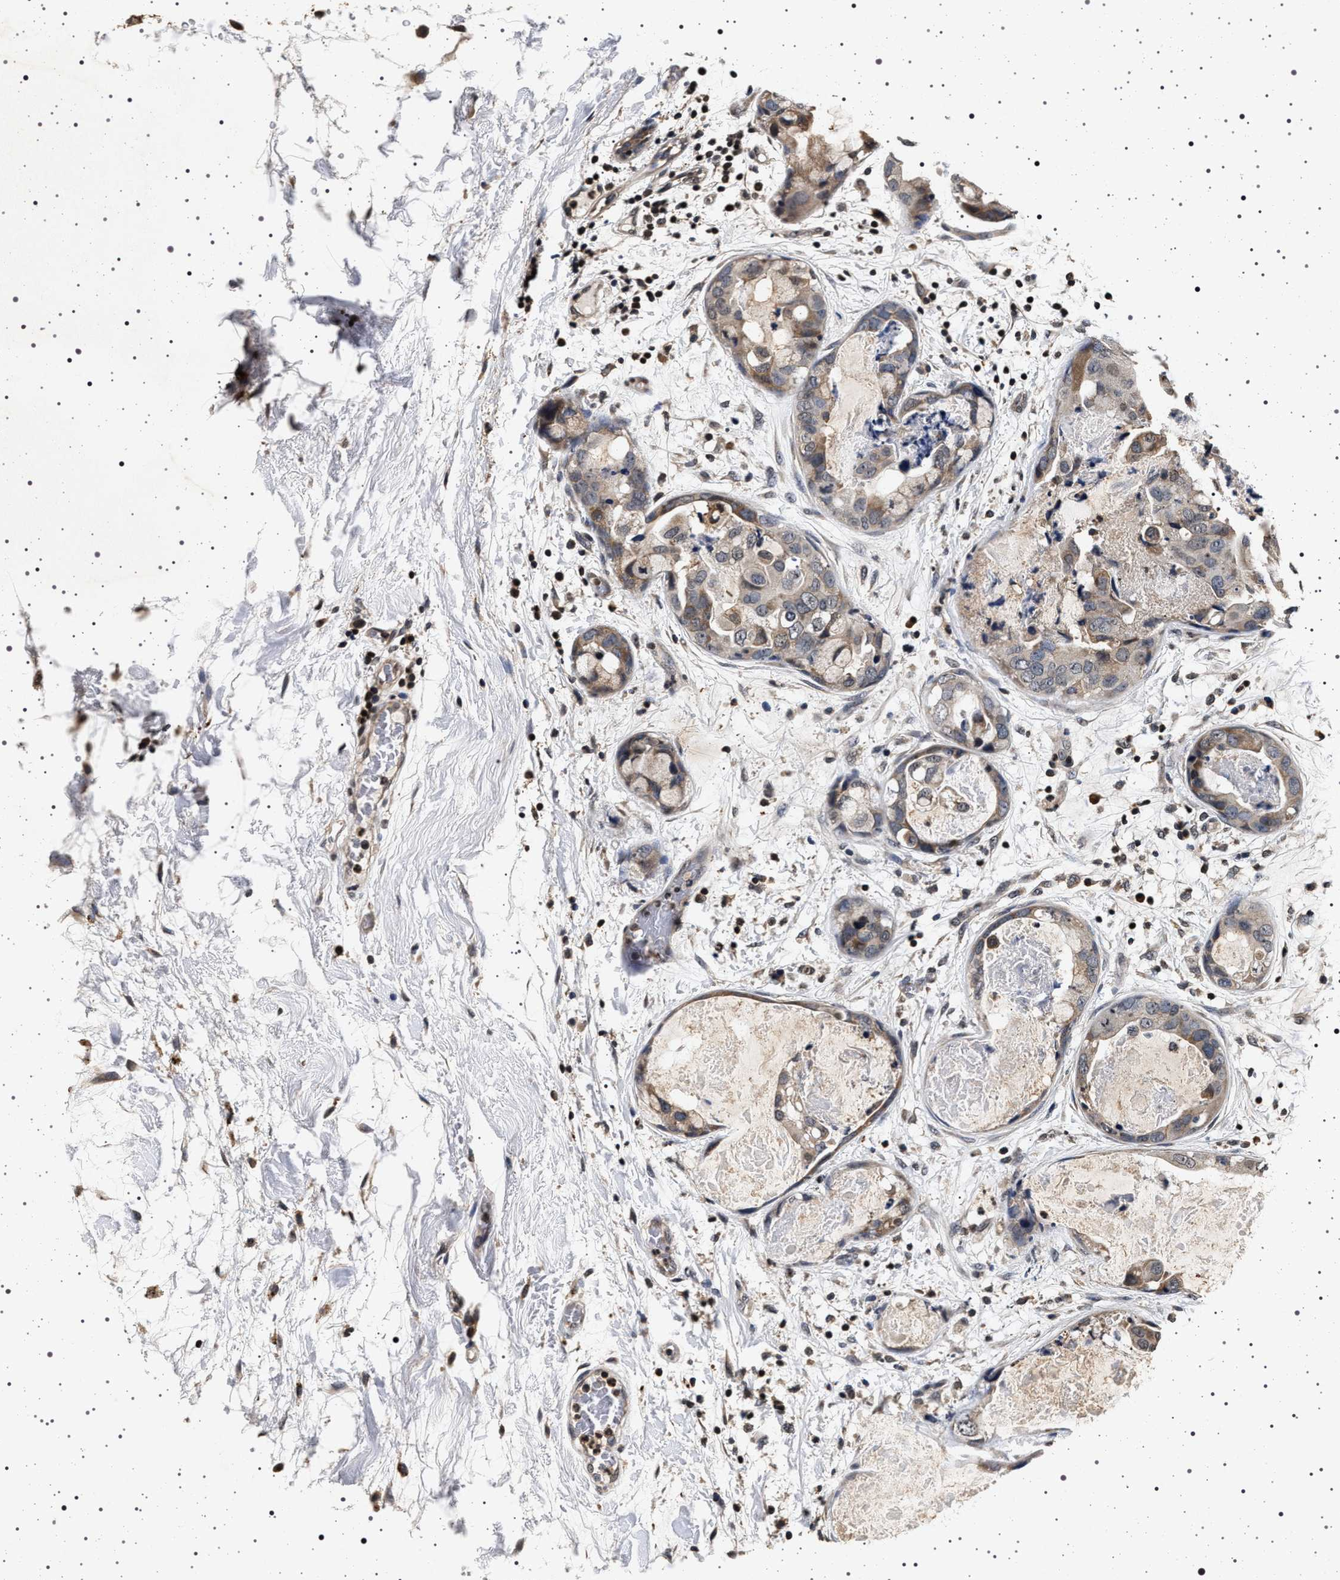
{"staining": {"intensity": "weak", "quantity": "25%-75%", "location": "cytoplasmic/membranous"}, "tissue": "breast cancer", "cell_type": "Tumor cells", "image_type": "cancer", "snomed": [{"axis": "morphology", "description": "Duct carcinoma"}, {"axis": "topography", "description": "Breast"}], "caption": "Breast cancer (intraductal carcinoma) stained for a protein (brown) demonstrates weak cytoplasmic/membranous positive staining in approximately 25%-75% of tumor cells.", "gene": "CDKN1B", "patient": {"sex": "female", "age": 40}}